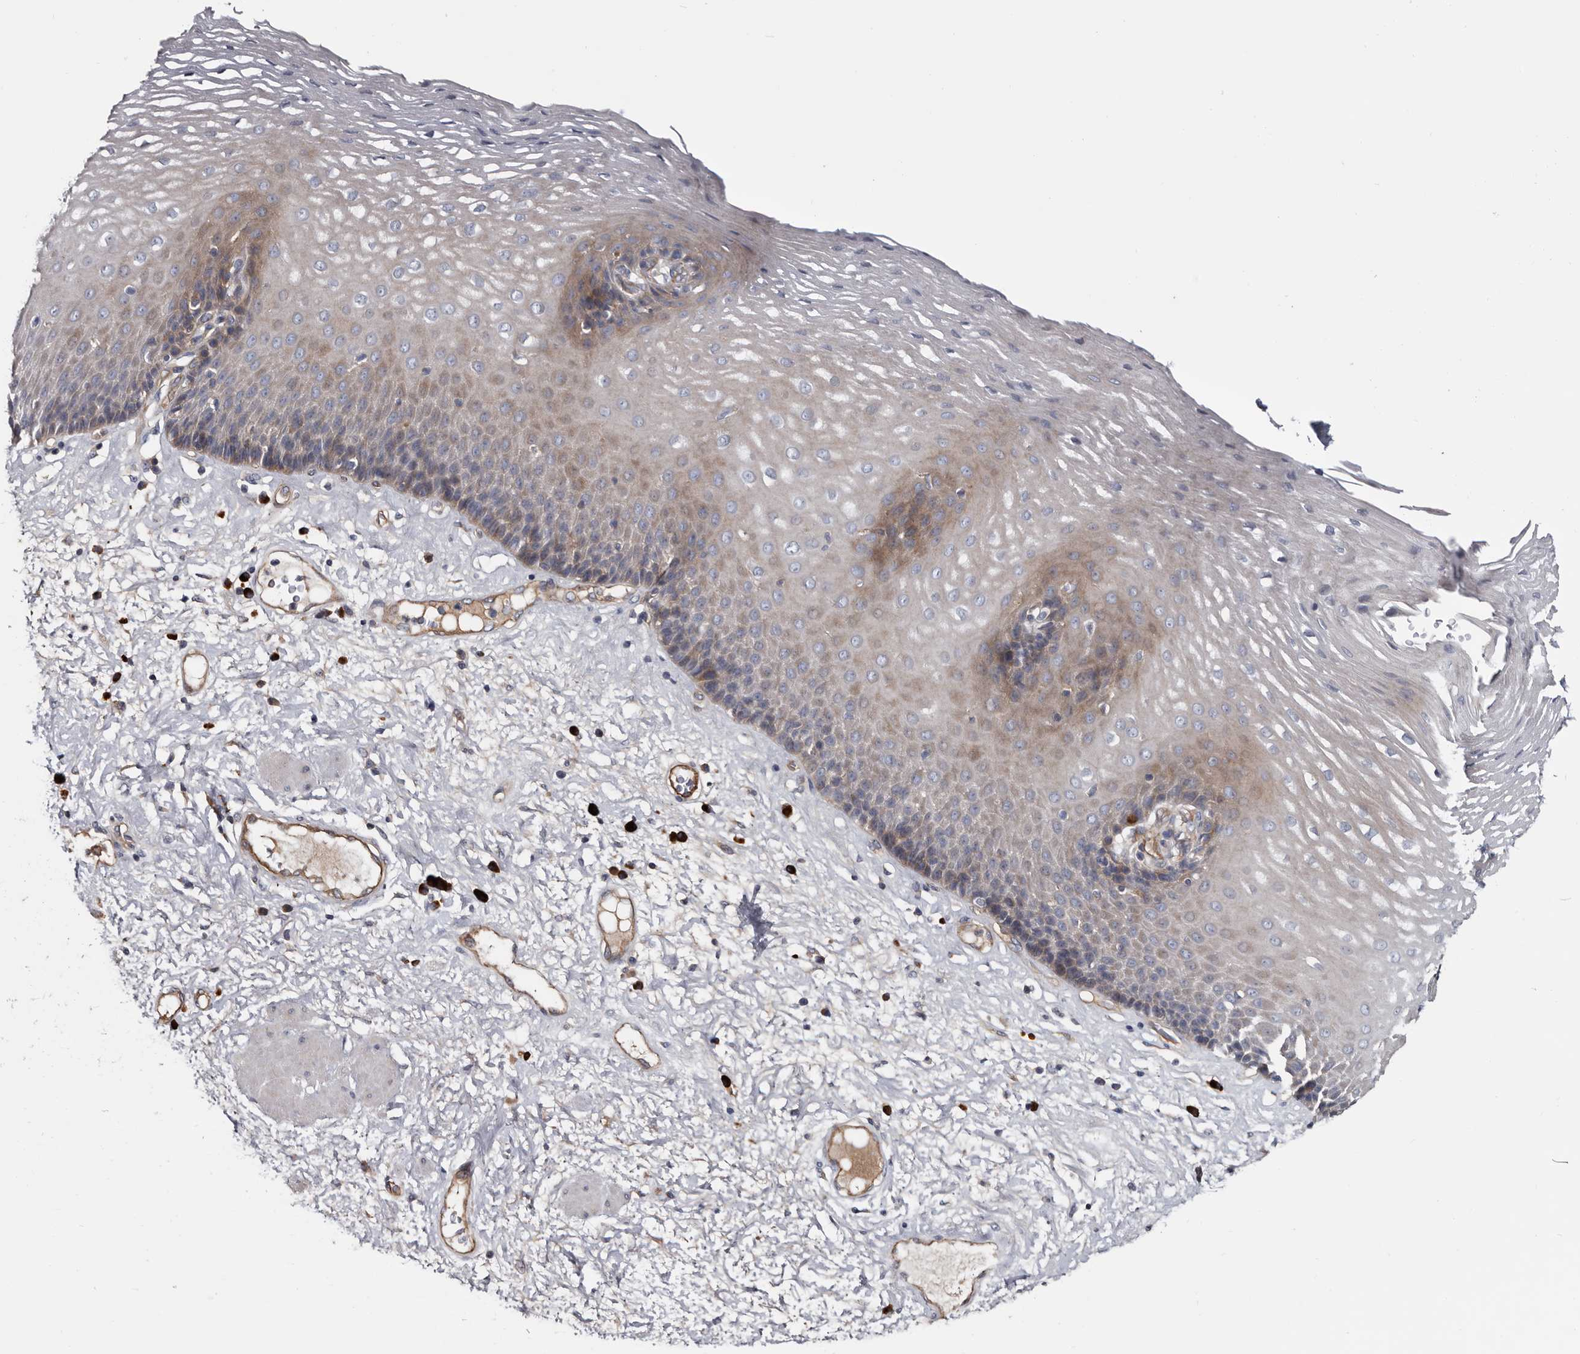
{"staining": {"intensity": "moderate", "quantity": "<25%", "location": "cytoplasmic/membranous"}, "tissue": "esophagus", "cell_type": "Squamous epithelial cells", "image_type": "normal", "snomed": [{"axis": "morphology", "description": "Normal tissue, NOS"}, {"axis": "morphology", "description": "Adenocarcinoma, NOS"}, {"axis": "topography", "description": "Esophagus"}], "caption": "The histopathology image reveals immunohistochemical staining of normal esophagus. There is moderate cytoplasmic/membranous expression is present in approximately <25% of squamous epithelial cells. Immunohistochemistry (ihc) stains the protein of interest in brown and the nuclei are stained blue.", "gene": "TSPAN17", "patient": {"sex": "male", "age": 62}}